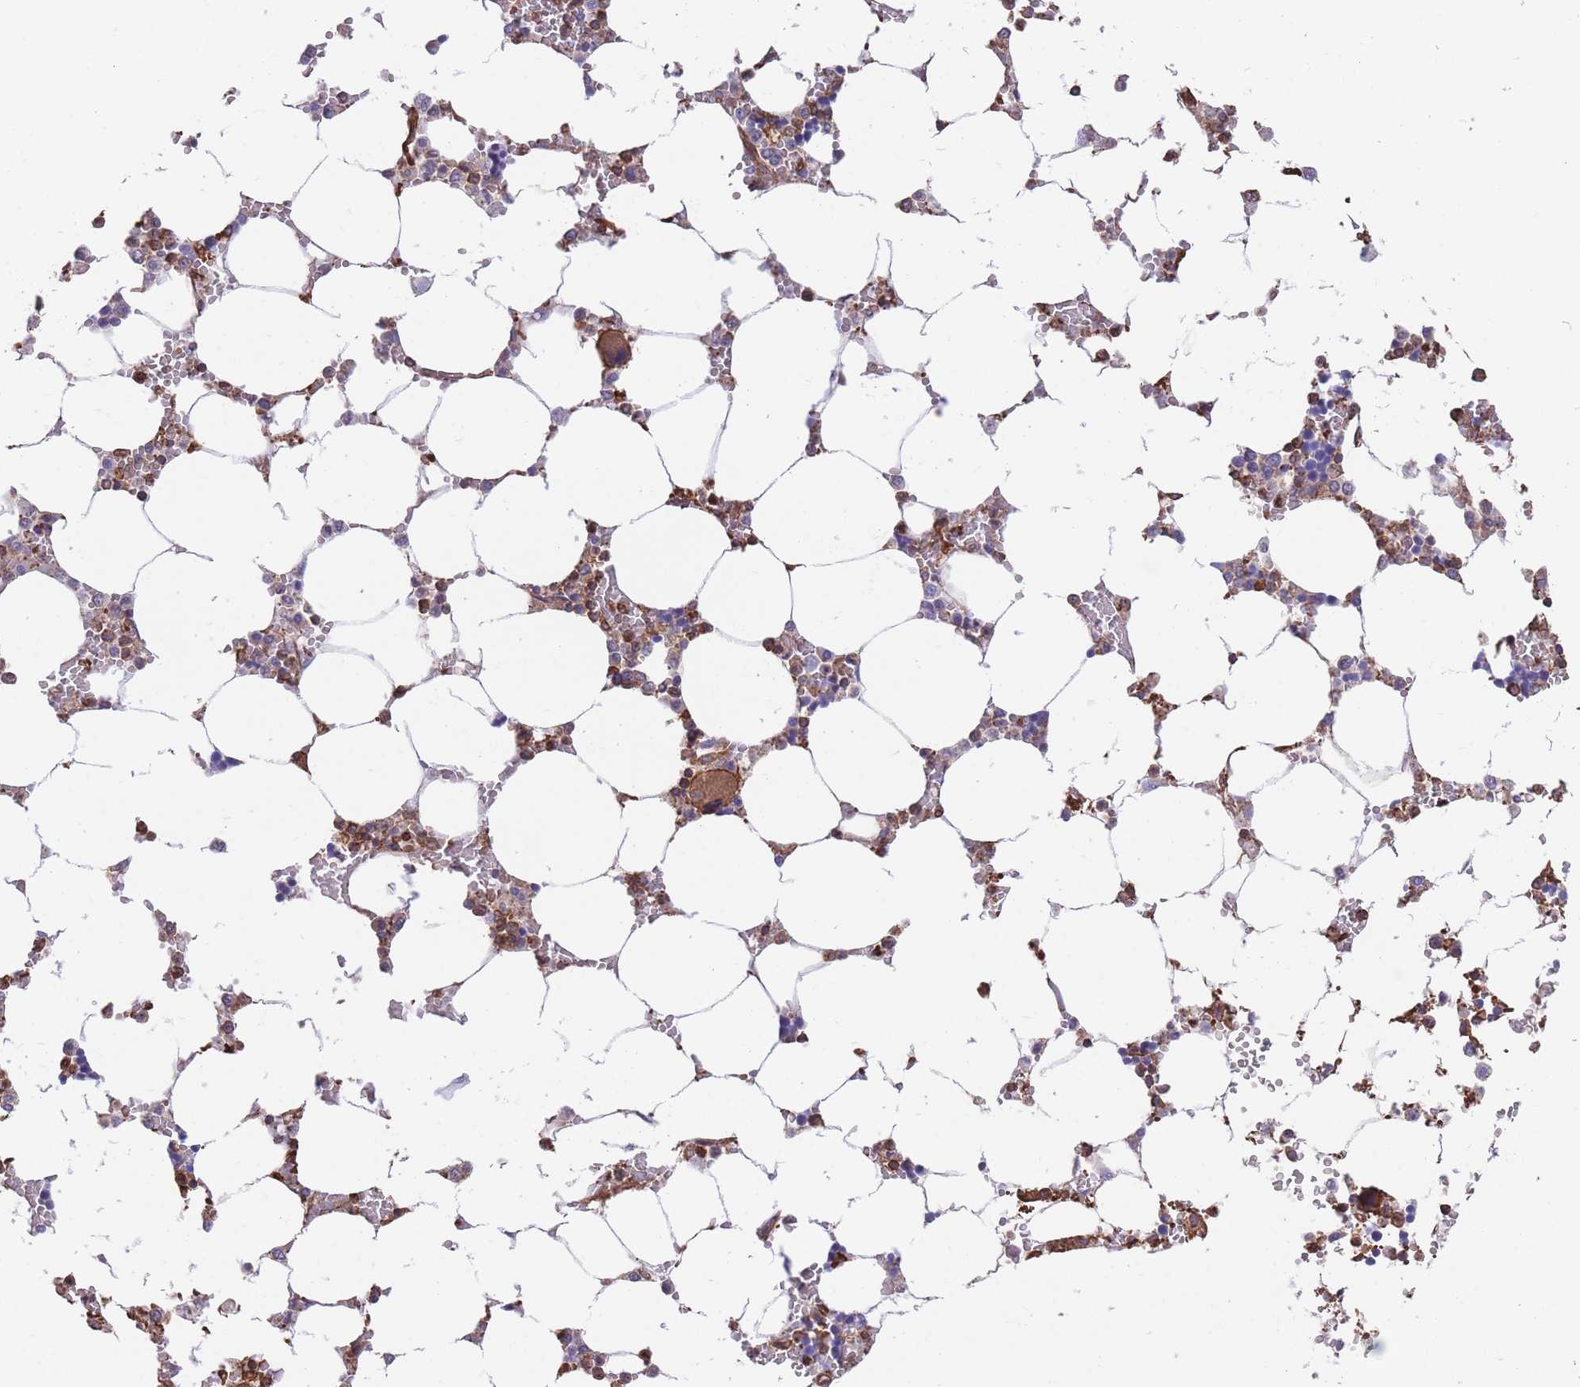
{"staining": {"intensity": "strong", "quantity": "<25%", "location": "cytoplasmic/membranous"}, "tissue": "bone marrow", "cell_type": "Hematopoietic cells", "image_type": "normal", "snomed": [{"axis": "morphology", "description": "Normal tissue, NOS"}, {"axis": "topography", "description": "Bone marrow"}], "caption": "IHC (DAB (3,3'-diaminobenzidine)) staining of normal human bone marrow exhibits strong cytoplasmic/membranous protein expression in approximately <25% of hematopoietic cells.", "gene": "LRRN4CL", "patient": {"sex": "male", "age": 64}}